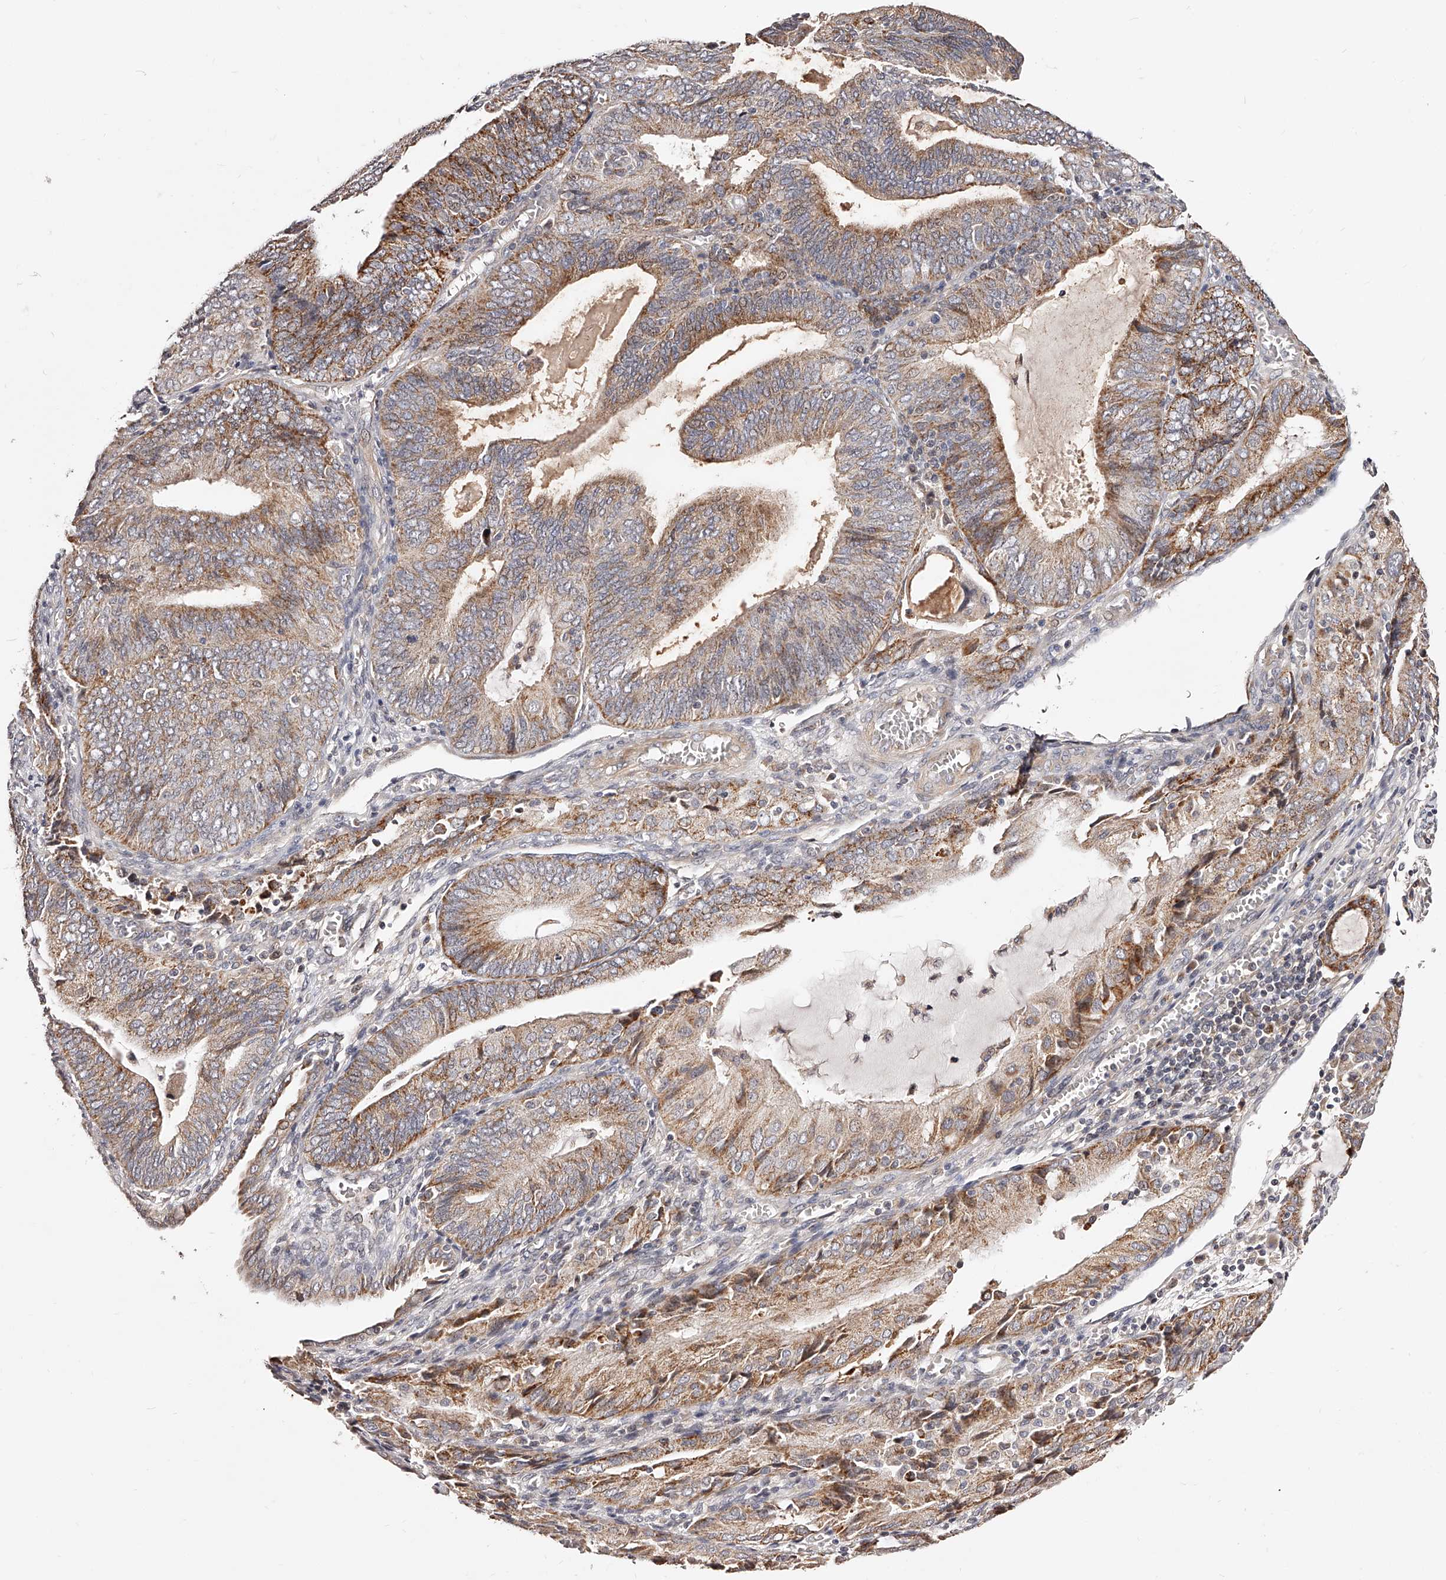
{"staining": {"intensity": "moderate", "quantity": "25%-75%", "location": "cytoplasmic/membranous"}, "tissue": "endometrial cancer", "cell_type": "Tumor cells", "image_type": "cancer", "snomed": [{"axis": "morphology", "description": "Adenocarcinoma, NOS"}, {"axis": "topography", "description": "Endometrium"}], "caption": "Immunohistochemical staining of adenocarcinoma (endometrial) displays medium levels of moderate cytoplasmic/membranous protein staining in about 25%-75% of tumor cells.", "gene": "ZNF502", "patient": {"sex": "female", "age": 81}}